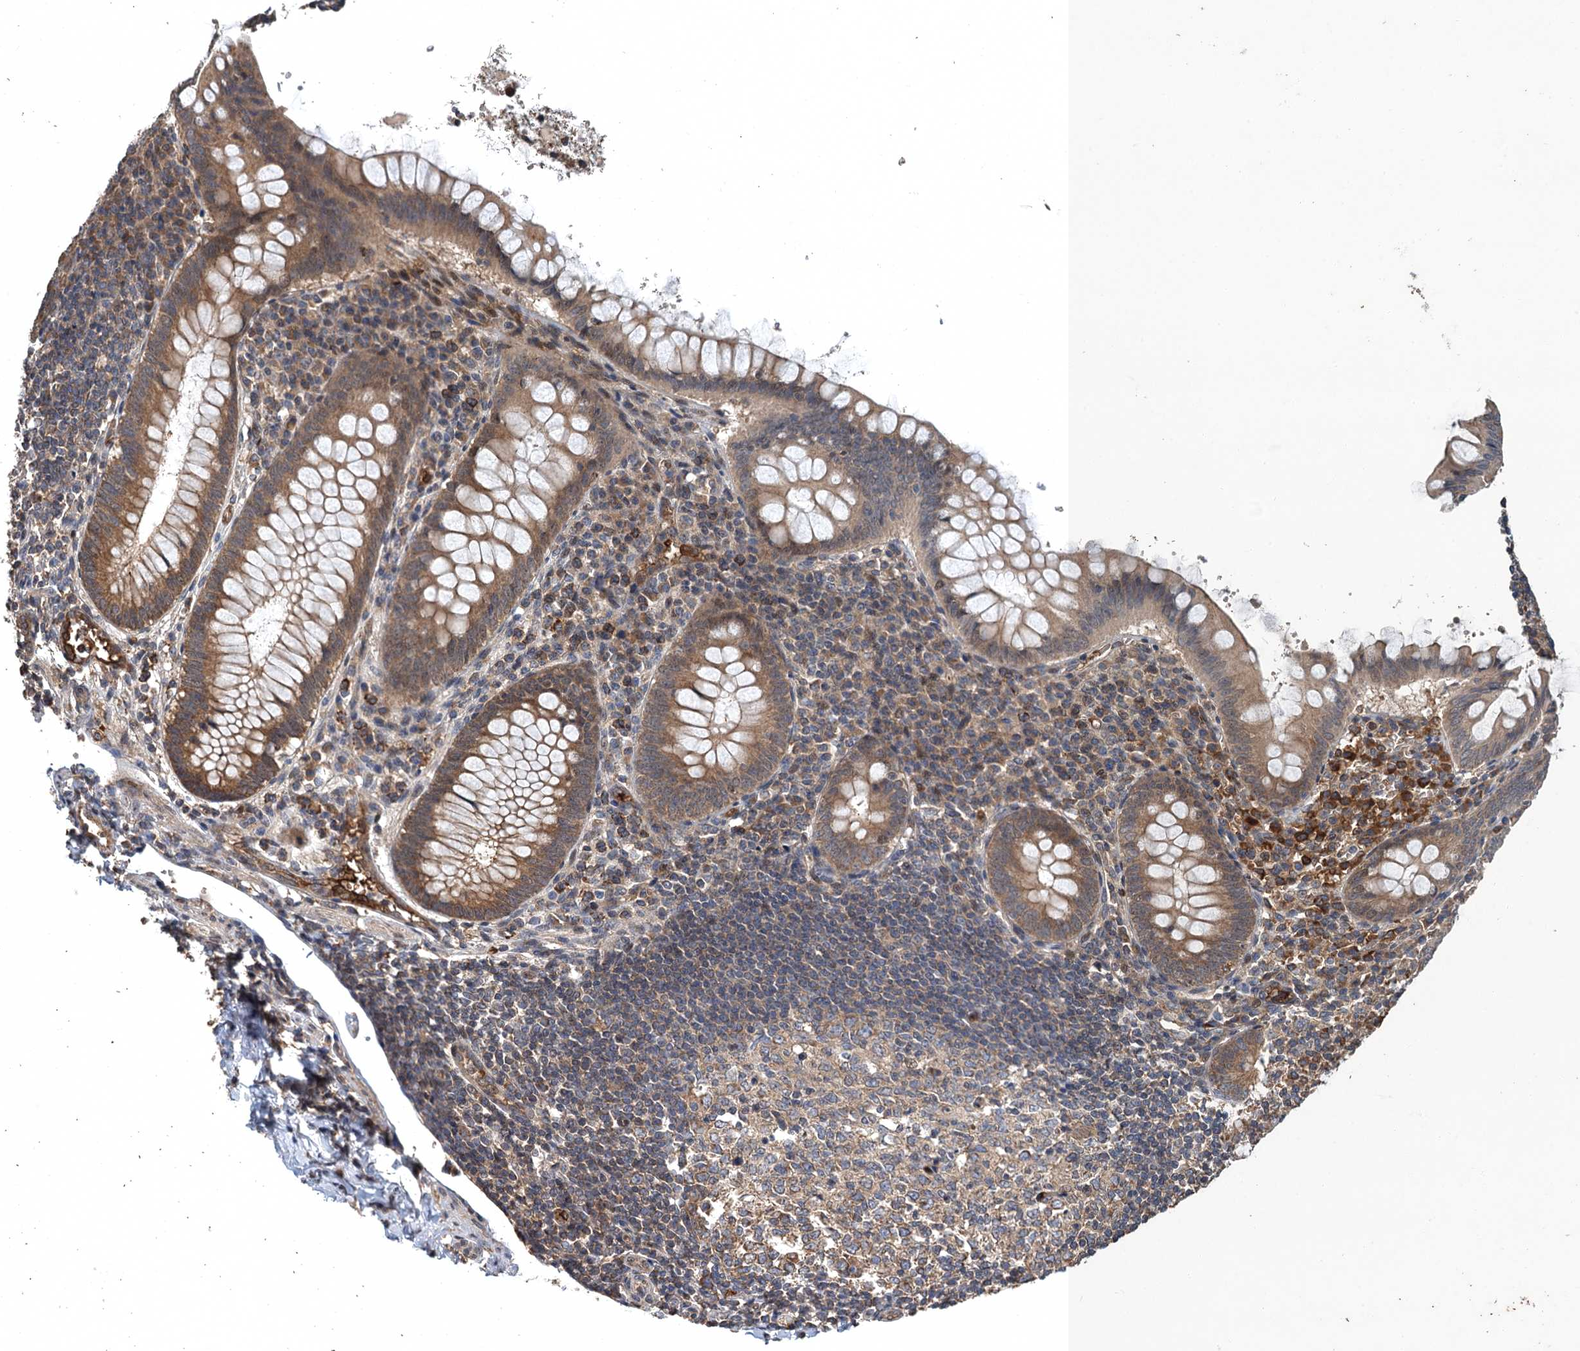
{"staining": {"intensity": "moderate", "quantity": ">75%", "location": "cytoplasmic/membranous"}, "tissue": "appendix", "cell_type": "Glandular cells", "image_type": "normal", "snomed": [{"axis": "morphology", "description": "Normal tissue, NOS"}, {"axis": "topography", "description": "Appendix"}], "caption": "Glandular cells reveal medium levels of moderate cytoplasmic/membranous positivity in approximately >75% of cells in unremarkable appendix.", "gene": "SNX32", "patient": {"sex": "female", "age": 33}}